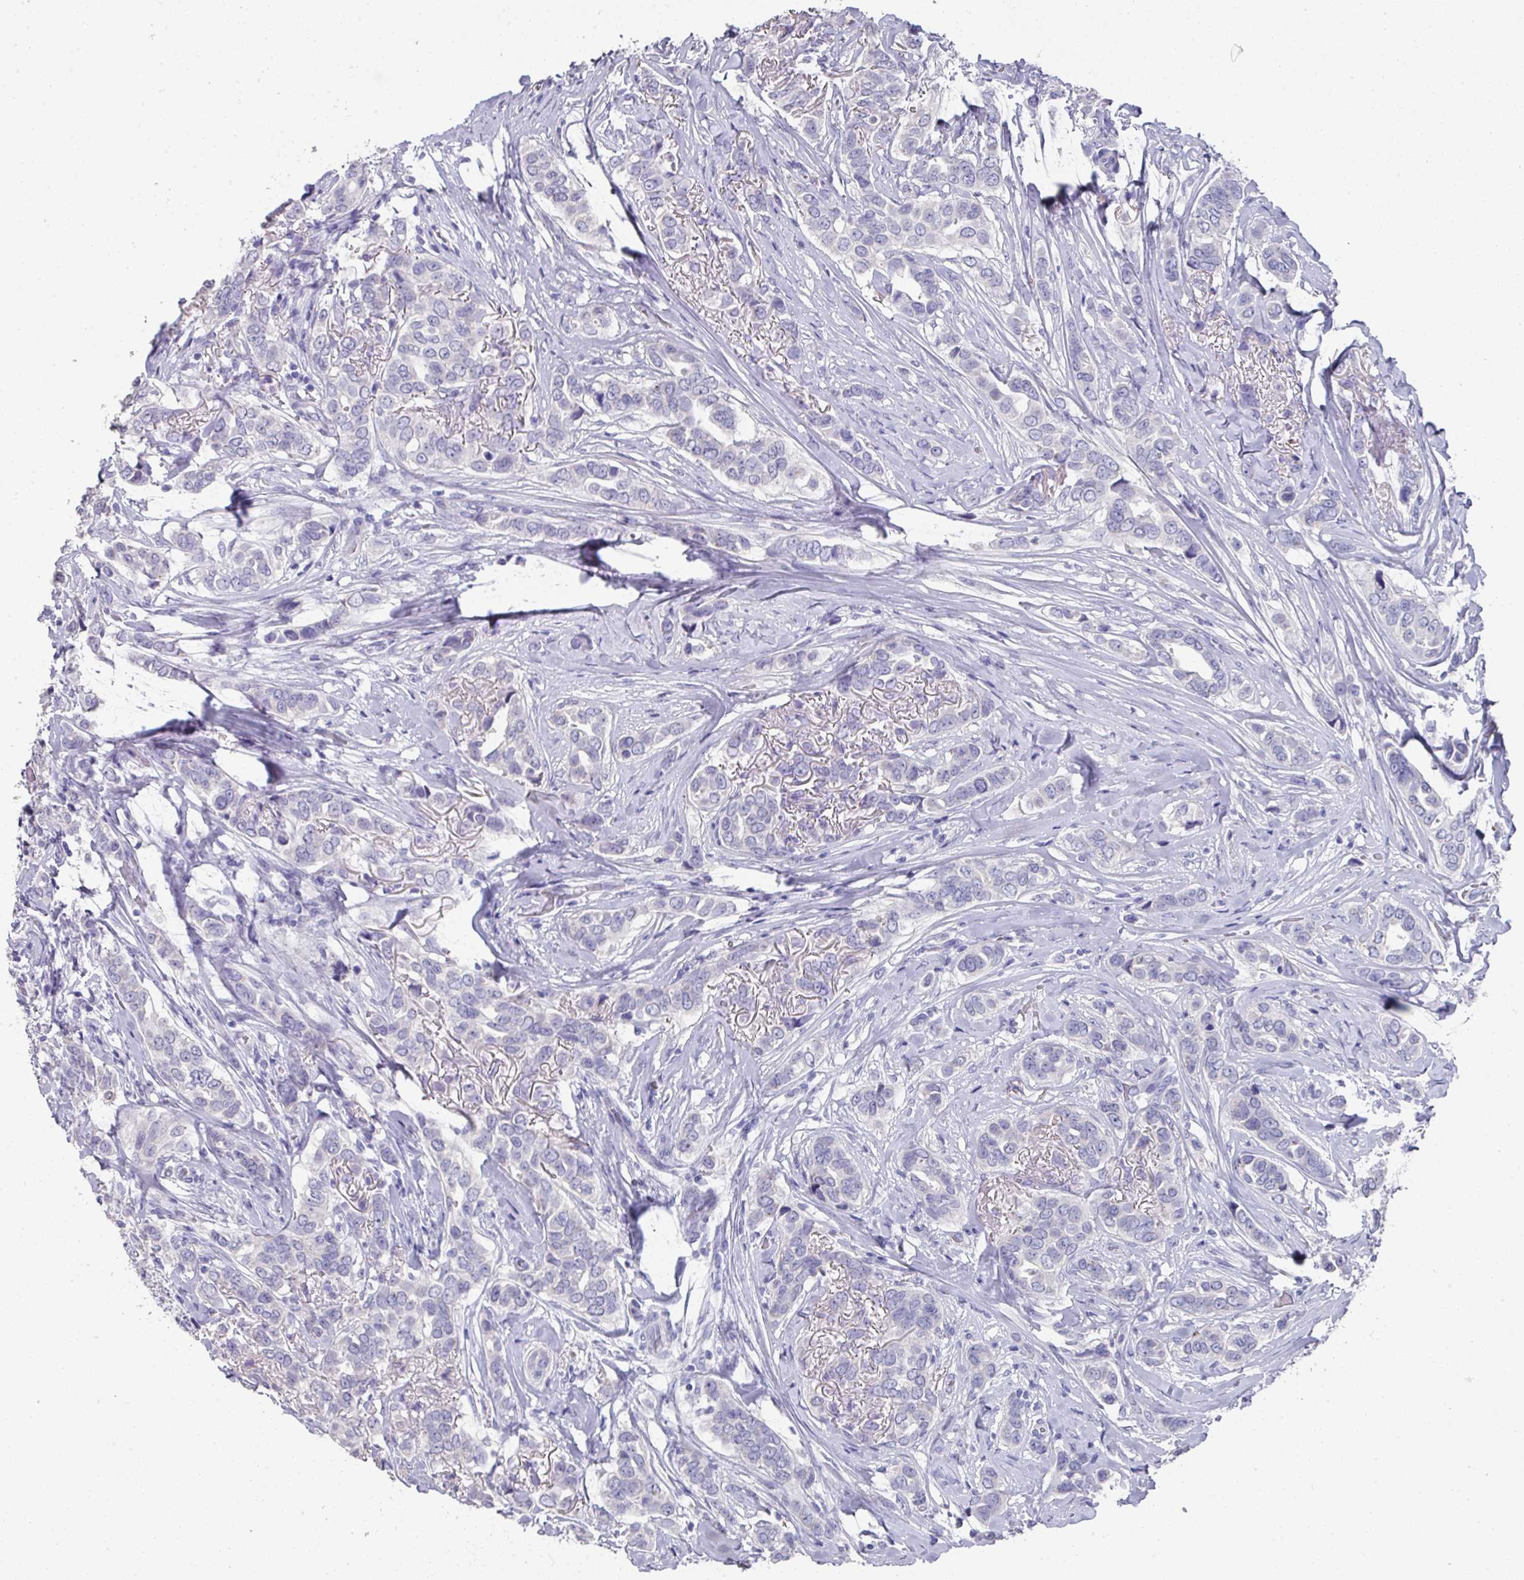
{"staining": {"intensity": "negative", "quantity": "none", "location": "none"}, "tissue": "breast cancer", "cell_type": "Tumor cells", "image_type": "cancer", "snomed": [{"axis": "morphology", "description": "Lobular carcinoma"}, {"axis": "topography", "description": "Breast"}], "caption": "Immunohistochemistry of human lobular carcinoma (breast) displays no positivity in tumor cells.", "gene": "DAZL", "patient": {"sex": "female", "age": 51}}